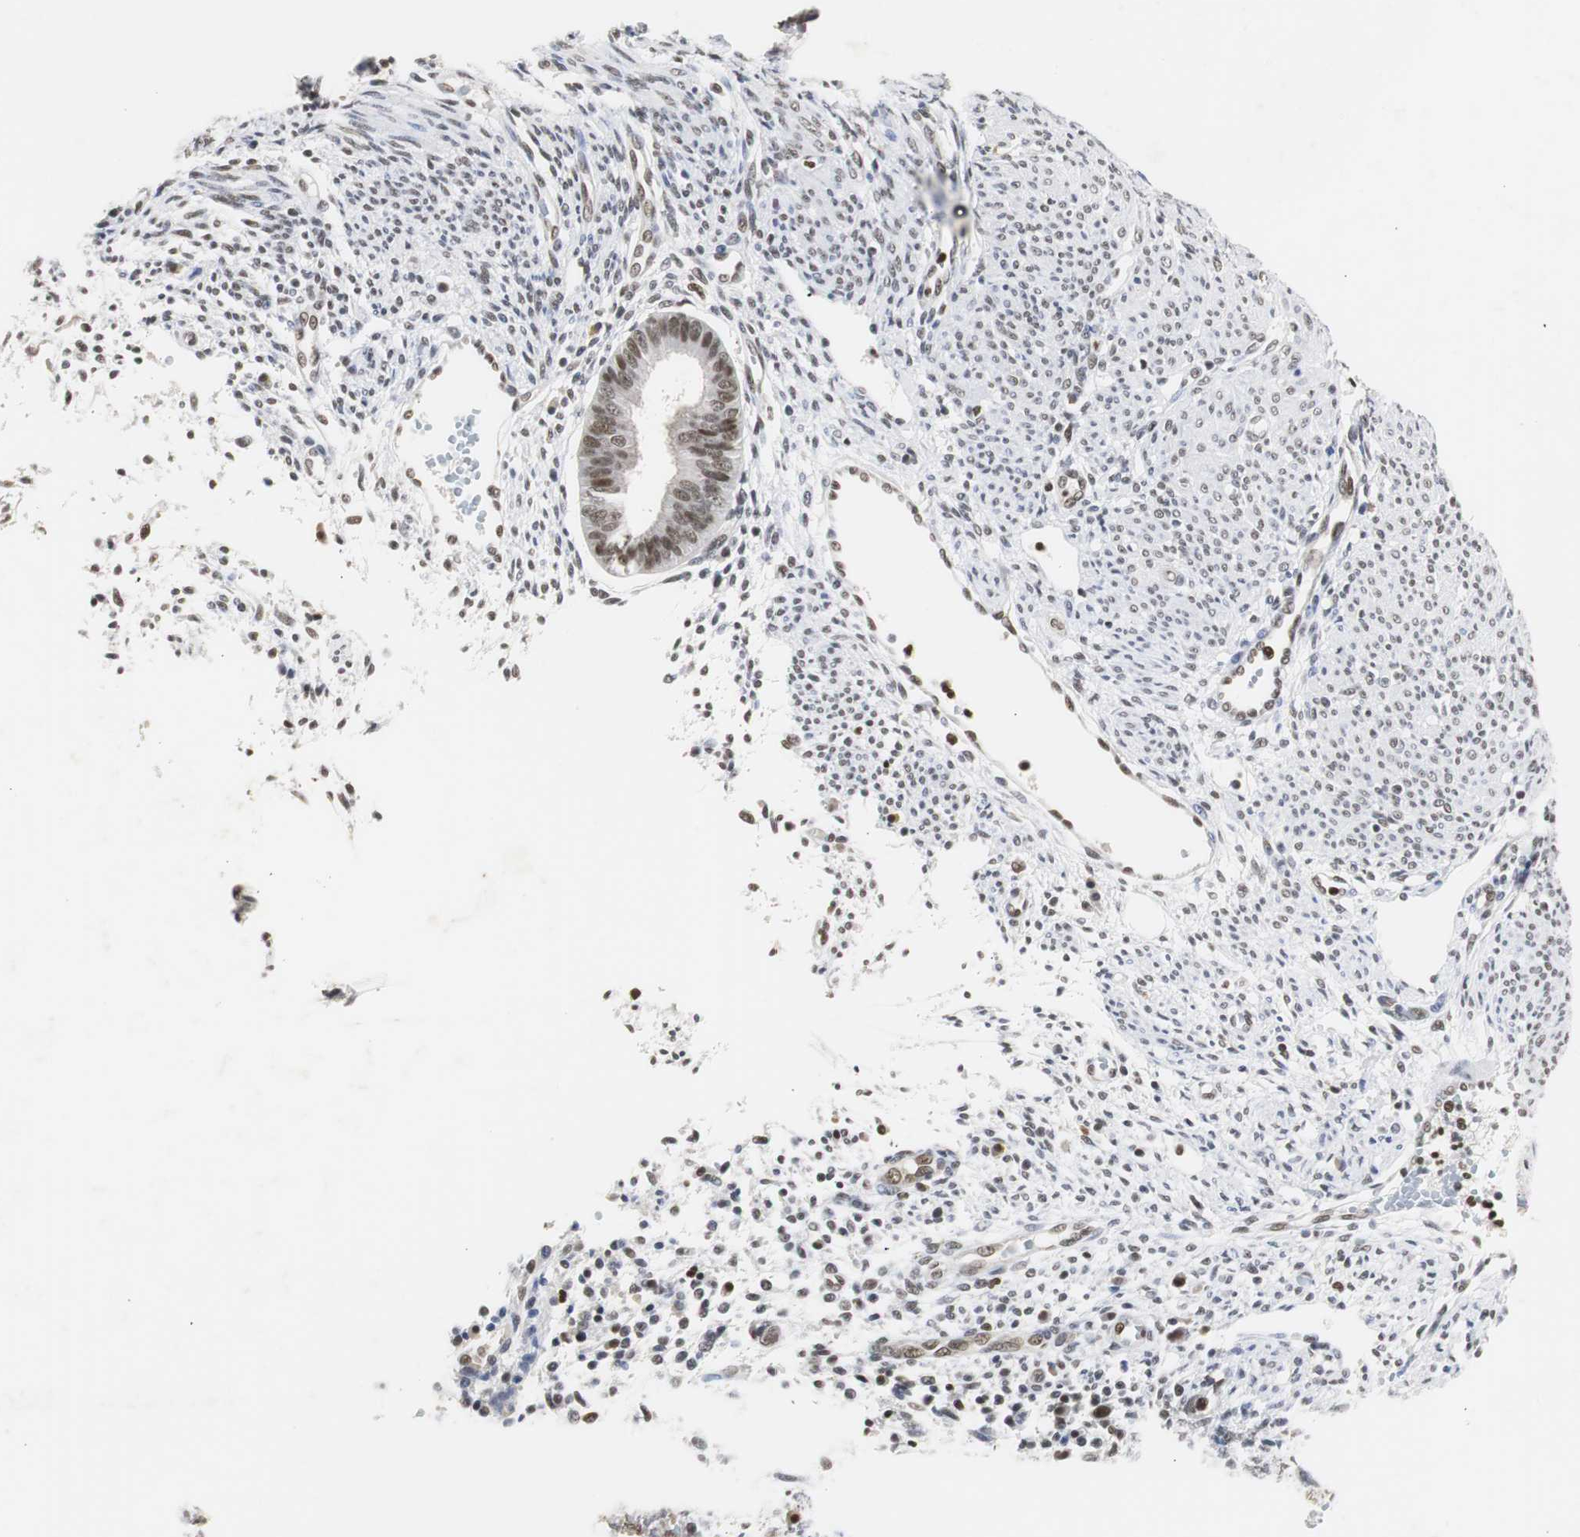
{"staining": {"intensity": "moderate", "quantity": "25%-75%", "location": "nuclear"}, "tissue": "endometrium", "cell_type": "Cells in endometrial stroma", "image_type": "normal", "snomed": [{"axis": "morphology", "description": "Normal tissue, NOS"}, {"axis": "topography", "description": "Endometrium"}], "caption": "Endometrium was stained to show a protein in brown. There is medium levels of moderate nuclear expression in about 25%-75% of cells in endometrial stroma. The staining is performed using DAB brown chromogen to label protein expression. The nuclei are counter-stained blue using hematoxylin.", "gene": "ZFC3H1", "patient": {"sex": "female", "age": 35}}